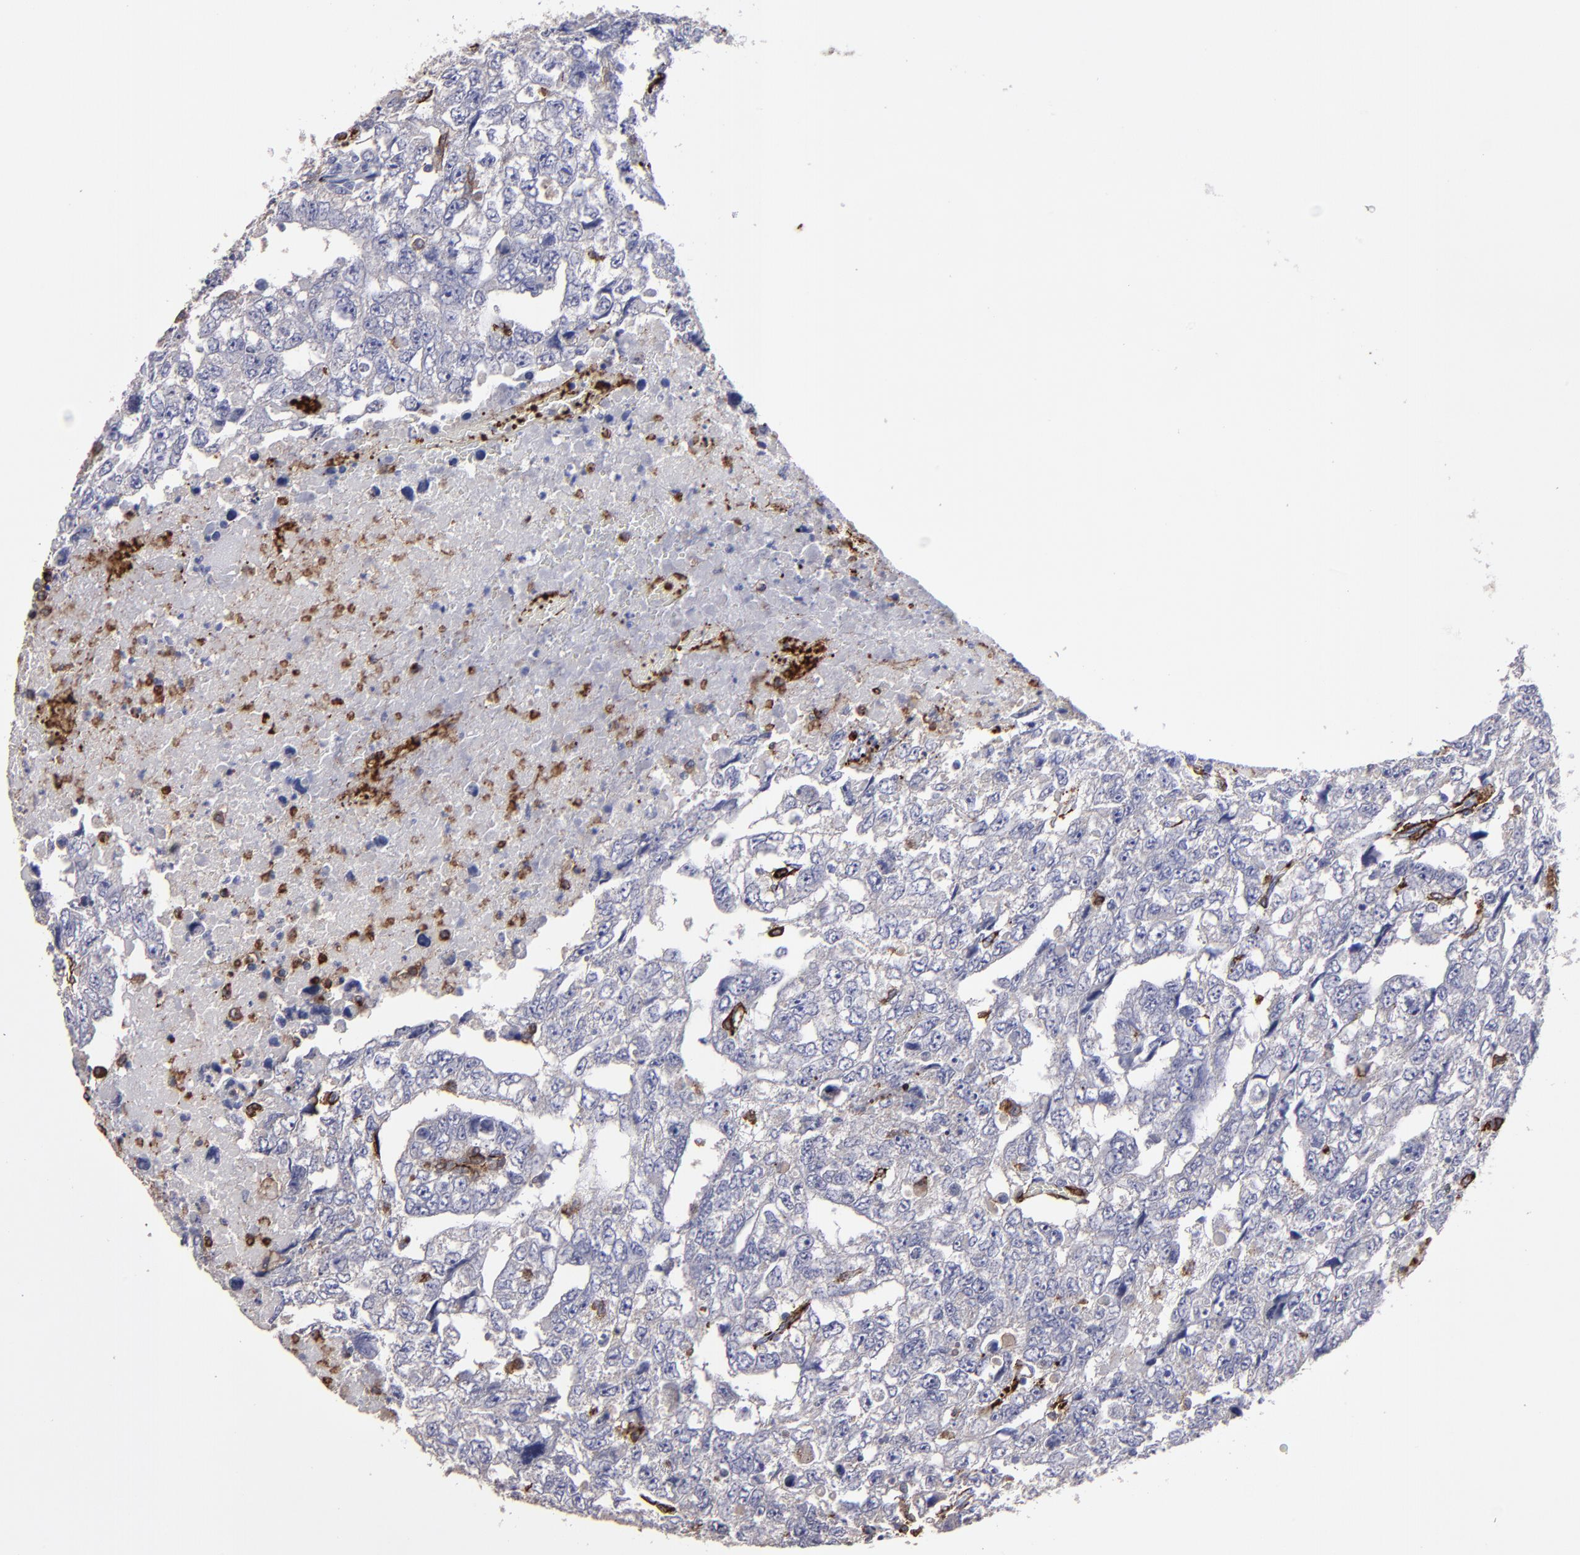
{"staining": {"intensity": "negative", "quantity": "none", "location": "none"}, "tissue": "testis cancer", "cell_type": "Tumor cells", "image_type": "cancer", "snomed": [{"axis": "morphology", "description": "Carcinoma, Embryonal, NOS"}, {"axis": "topography", "description": "Testis"}], "caption": "Immunohistochemistry (IHC) of human embryonal carcinoma (testis) exhibits no expression in tumor cells. (DAB (3,3'-diaminobenzidine) immunohistochemistry, high magnification).", "gene": "CD36", "patient": {"sex": "male", "age": 36}}